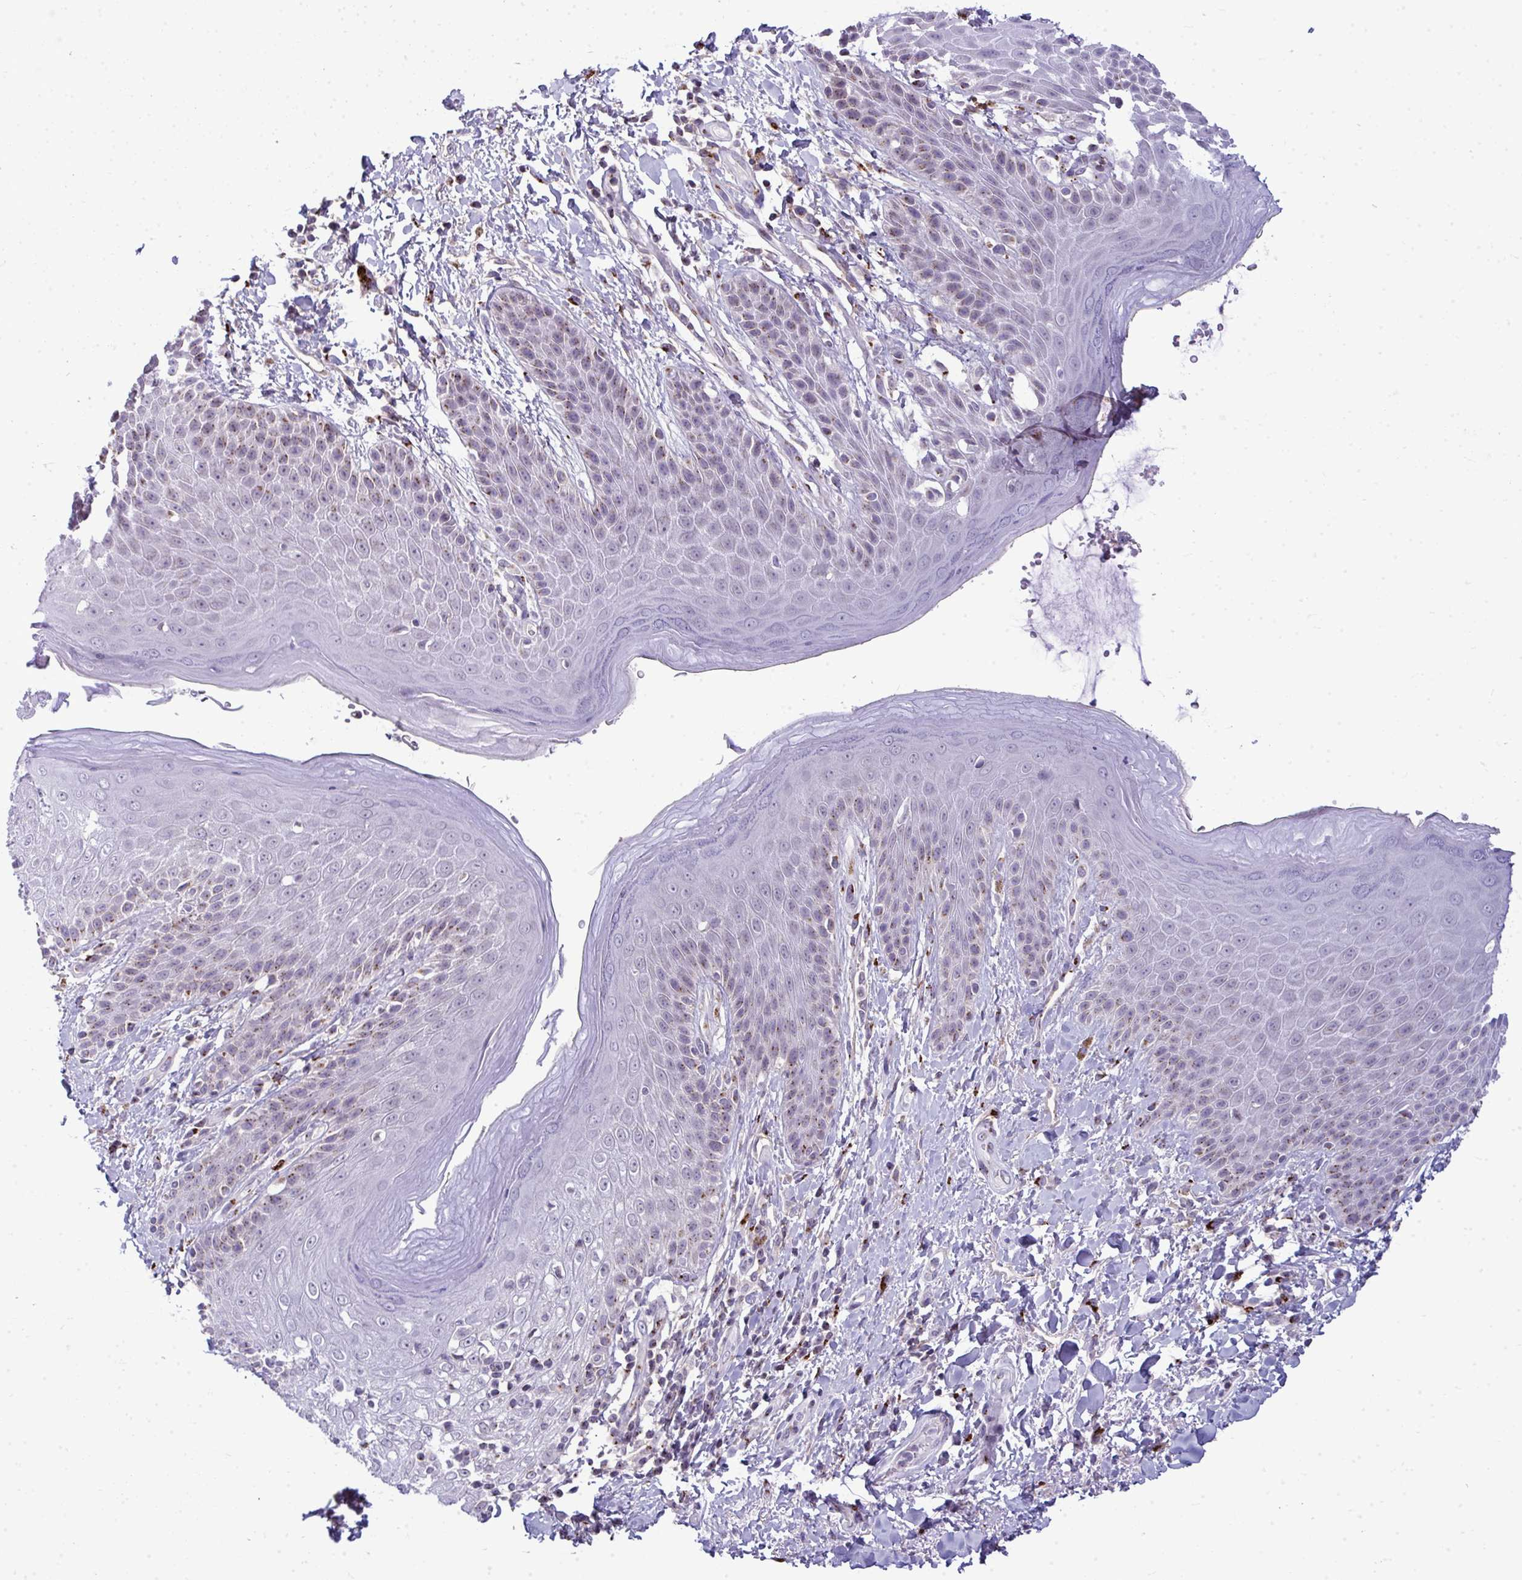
{"staining": {"intensity": "weak", "quantity": "<25%", "location": "cytoplasmic/membranous"}, "tissue": "skin", "cell_type": "Epidermal cells", "image_type": "normal", "snomed": [{"axis": "morphology", "description": "Normal tissue, NOS"}, {"axis": "topography", "description": "Anal"}, {"axis": "topography", "description": "Peripheral nerve tissue"}], "caption": "High power microscopy photomicrograph of an IHC photomicrograph of benign skin, revealing no significant positivity in epidermal cells.", "gene": "DTX4", "patient": {"sex": "male", "age": 51}}